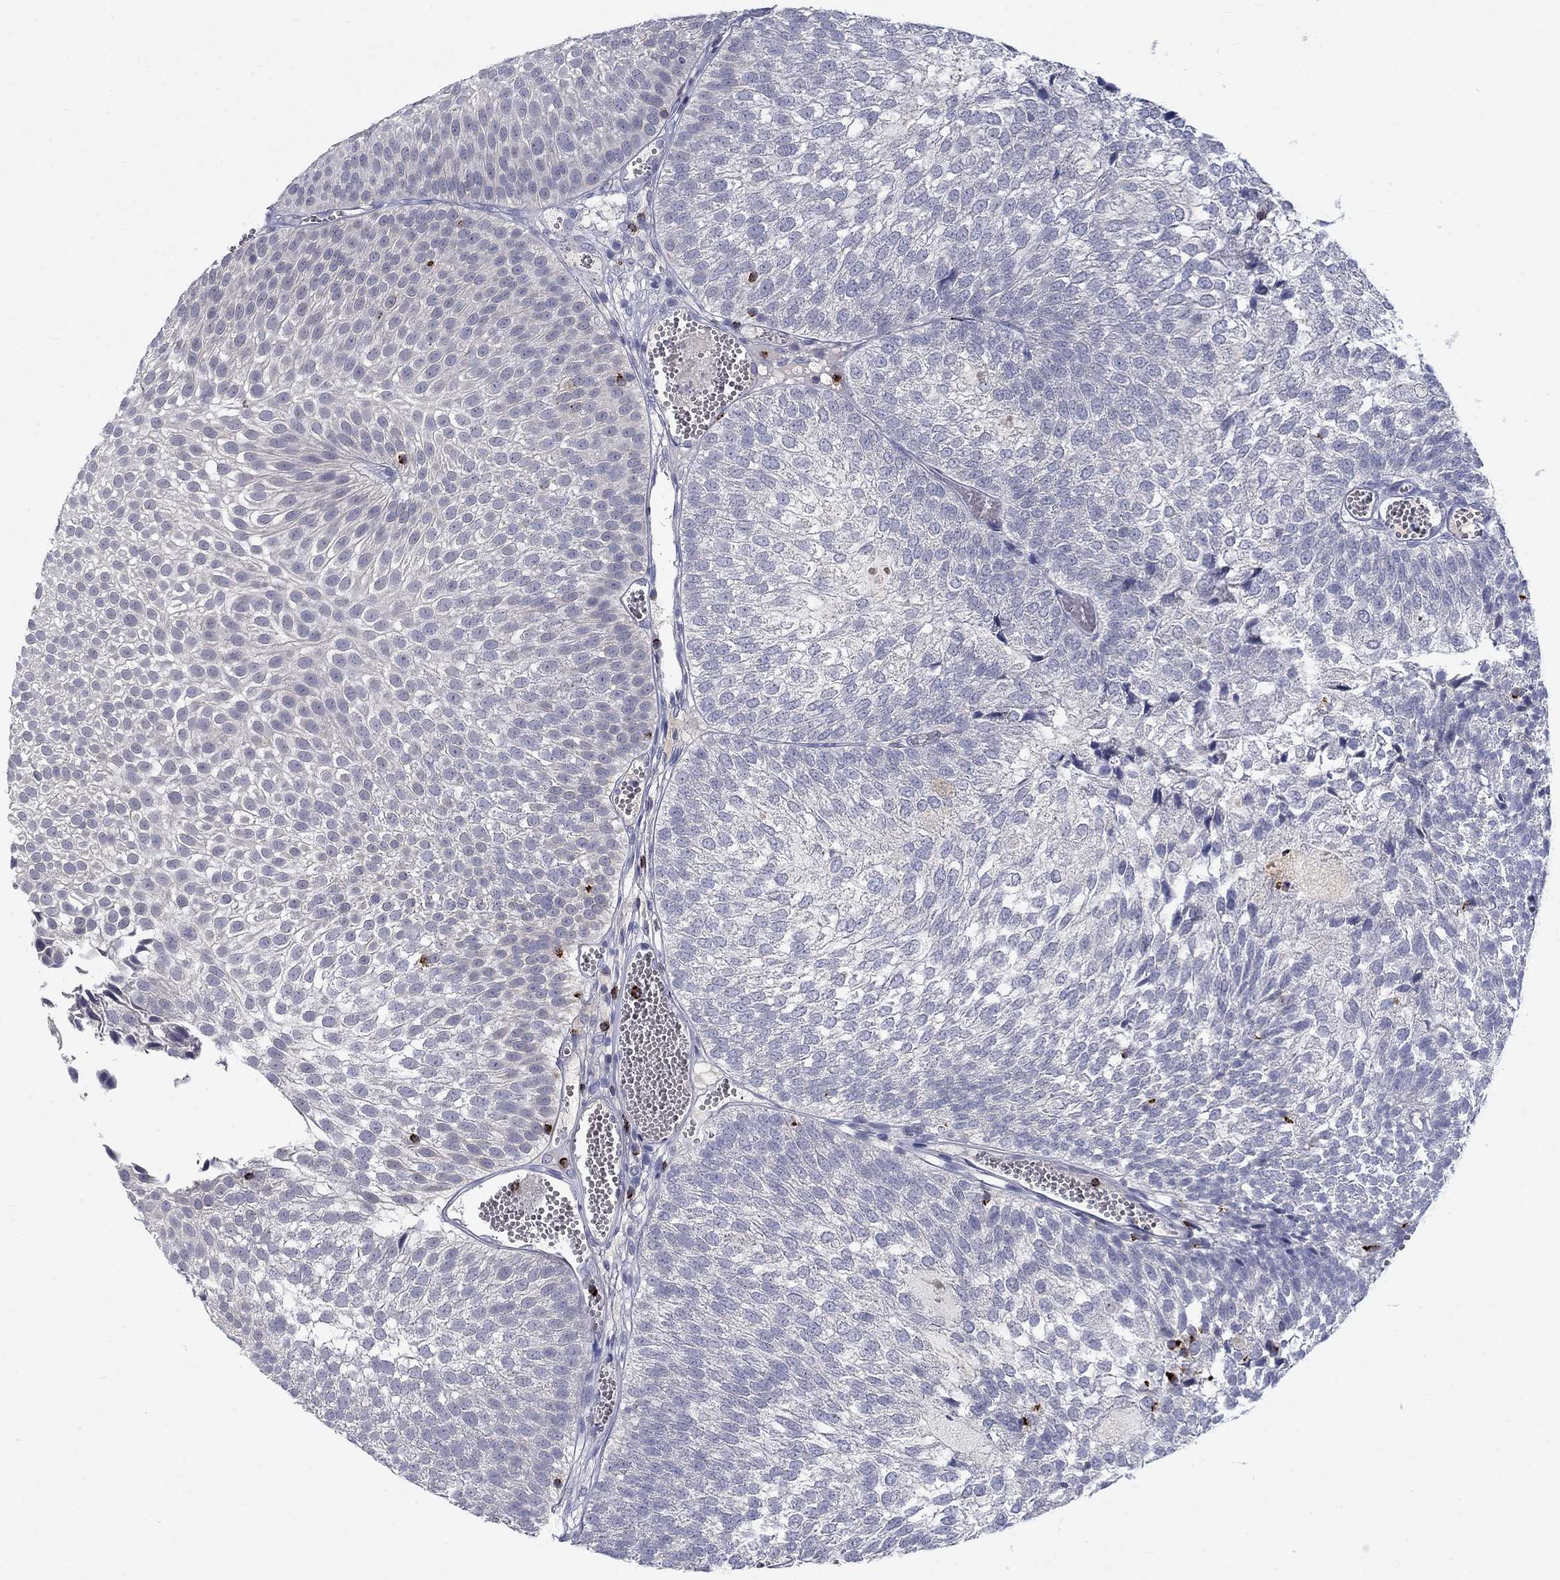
{"staining": {"intensity": "negative", "quantity": "none", "location": "none"}, "tissue": "urothelial cancer", "cell_type": "Tumor cells", "image_type": "cancer", "snomed": [{"axis": "morphology", "description": "Urothelial carcinoma, Low grade"}, {"axis": "topography", "description": "Urinary bladder"}], "caption": "DAB (3,3'-diaminobenzidine) immunohistochemical staining of low-grade urothelial carcinoma exhibits no significant expression in tumor cells.", "gene": "GZMA", "patient": {"sex": "male", "age": 52}}